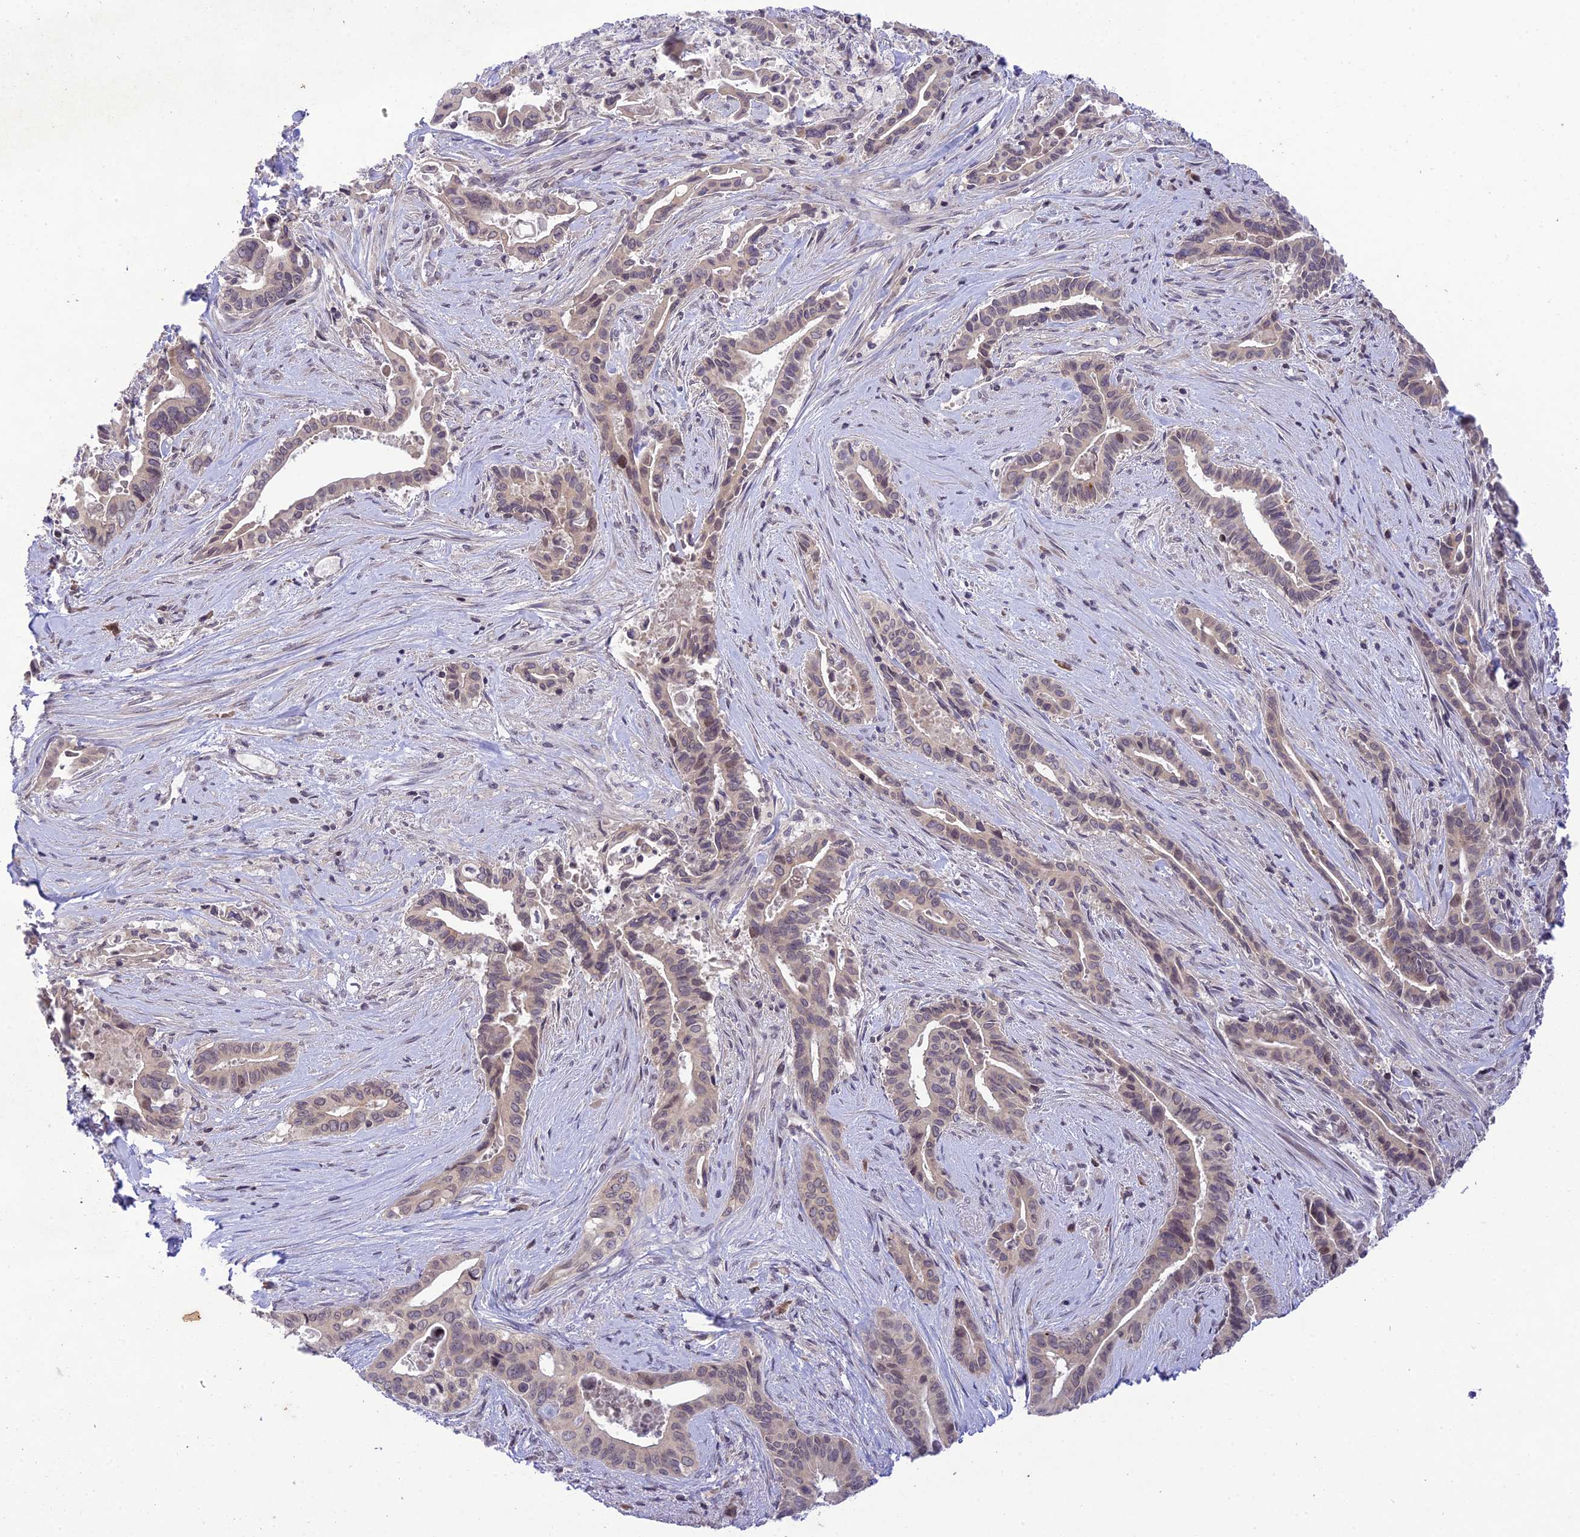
{"staining": {"intensity": "weak", "quantity": "25%-75%", "location": "nuclear"}, "tissue": "pancreatic cancer", "cell_type": "Tumor cells", "image_type": "cancer", "snomed": [{"axis": "morphology", "description": "Adenocarcinoma, NOS"}, {"axis": "topography", "description": "Pancreas"}], "caption": "There is low levels of weak nuclear staining in tumor cells of pancreatic cancer (adenocarcinoma), as demonstrated by immunohistochemical staining (brown color).", "gene": "TEKT1", "patient": {"sex": "female", "age": 77}}